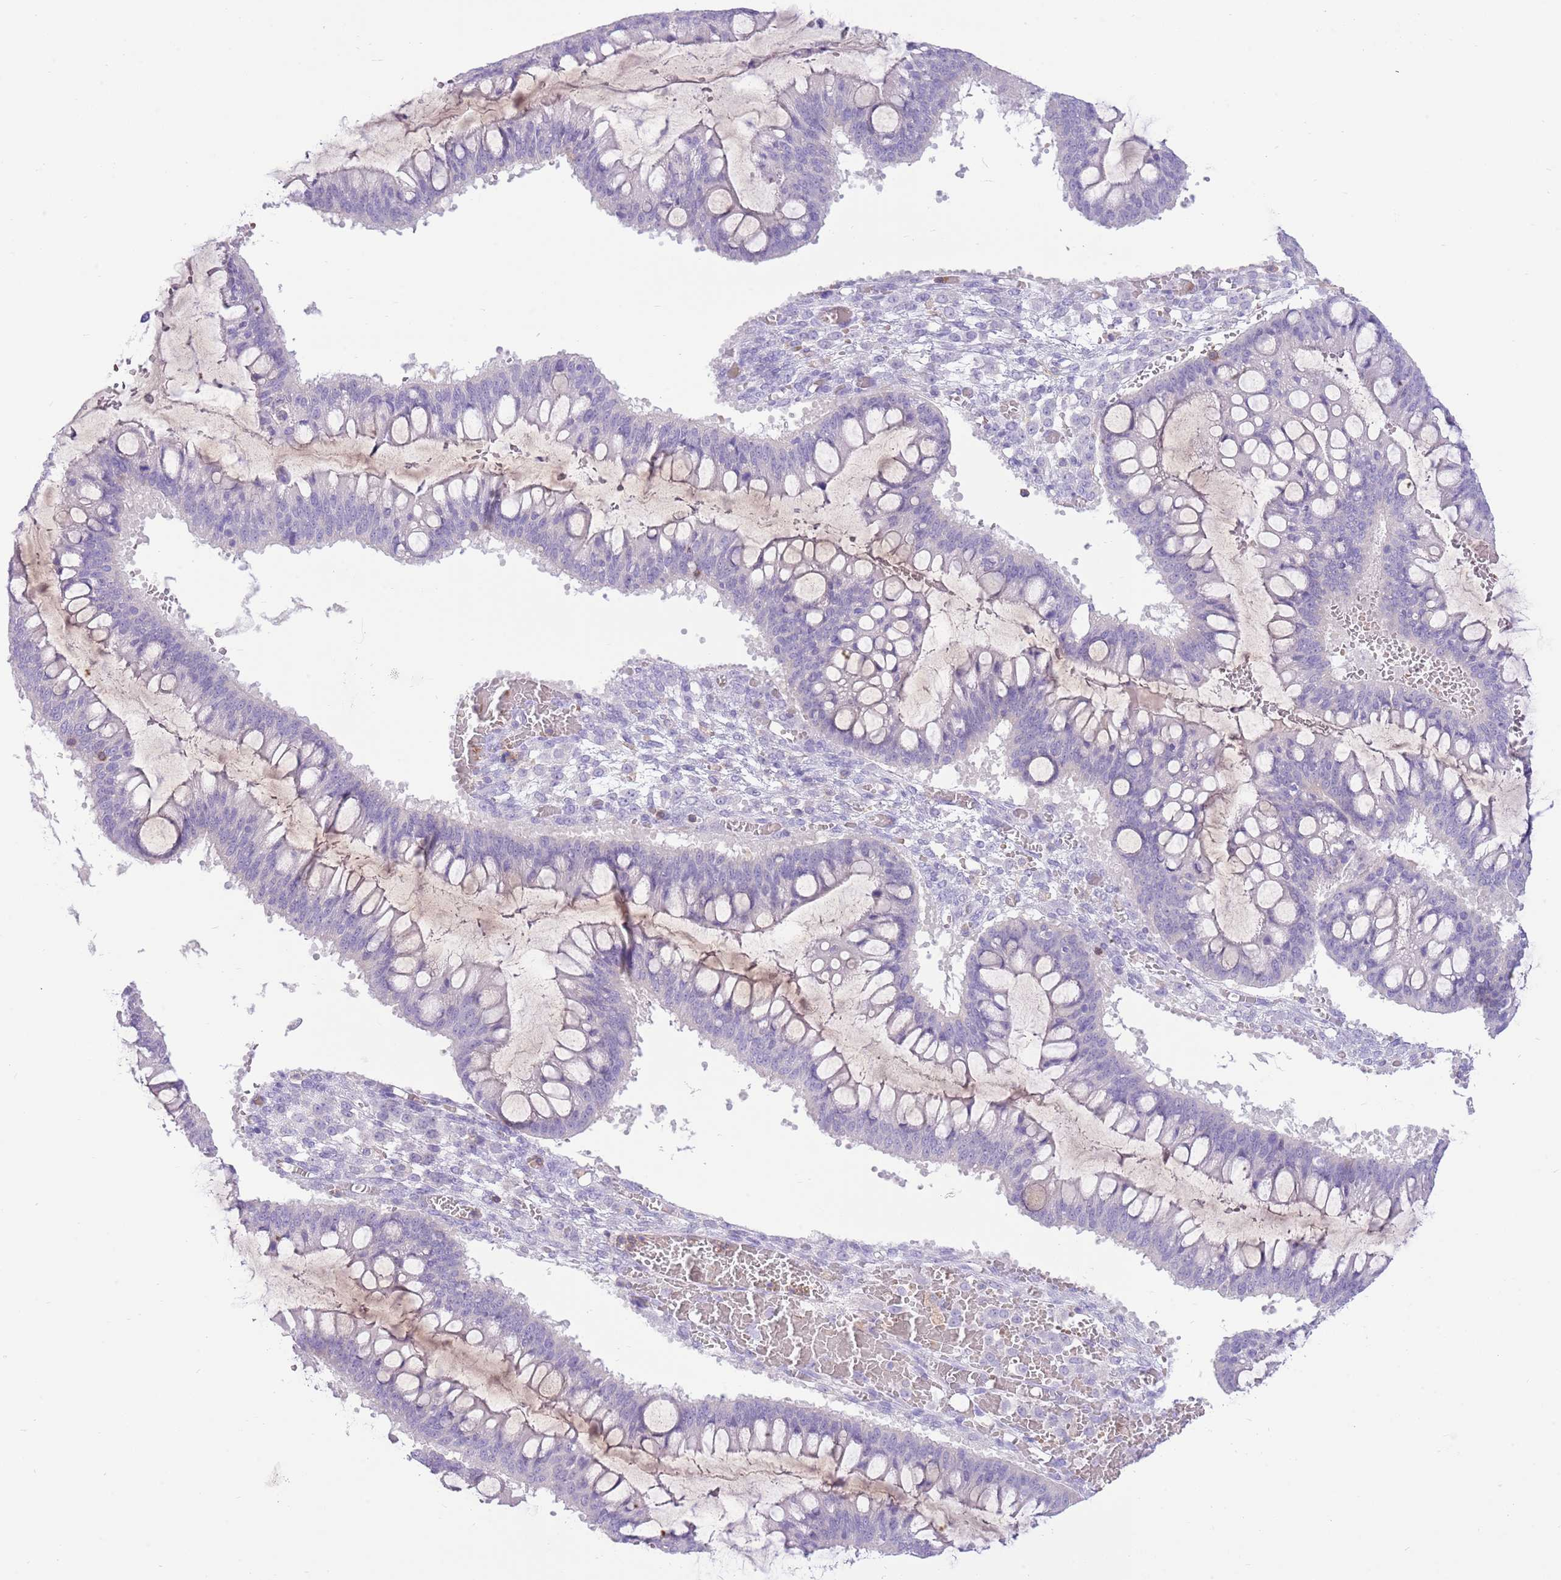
{"staining": {"intensity": "negative", "quantity": "none", "location": "none"}, "tissue": "ovarian cancer", "cell_type": "Tumor cells", "image_type": "cancer", "snomed": [{"axis": "morphology", "description": "Cystadenocarcinoma, mucinous, NOS"}, {"axis": "topography", "description": "Ovary"}], "caption": "This is an immunohistochemistry (IHC) micrograph of human ovarian cancer (mucinous cystadenocarcinoma). There is no positivity in tumor cells.", "gene": "OR4Q3", "patient": {"sex": "female", "age": 73}}